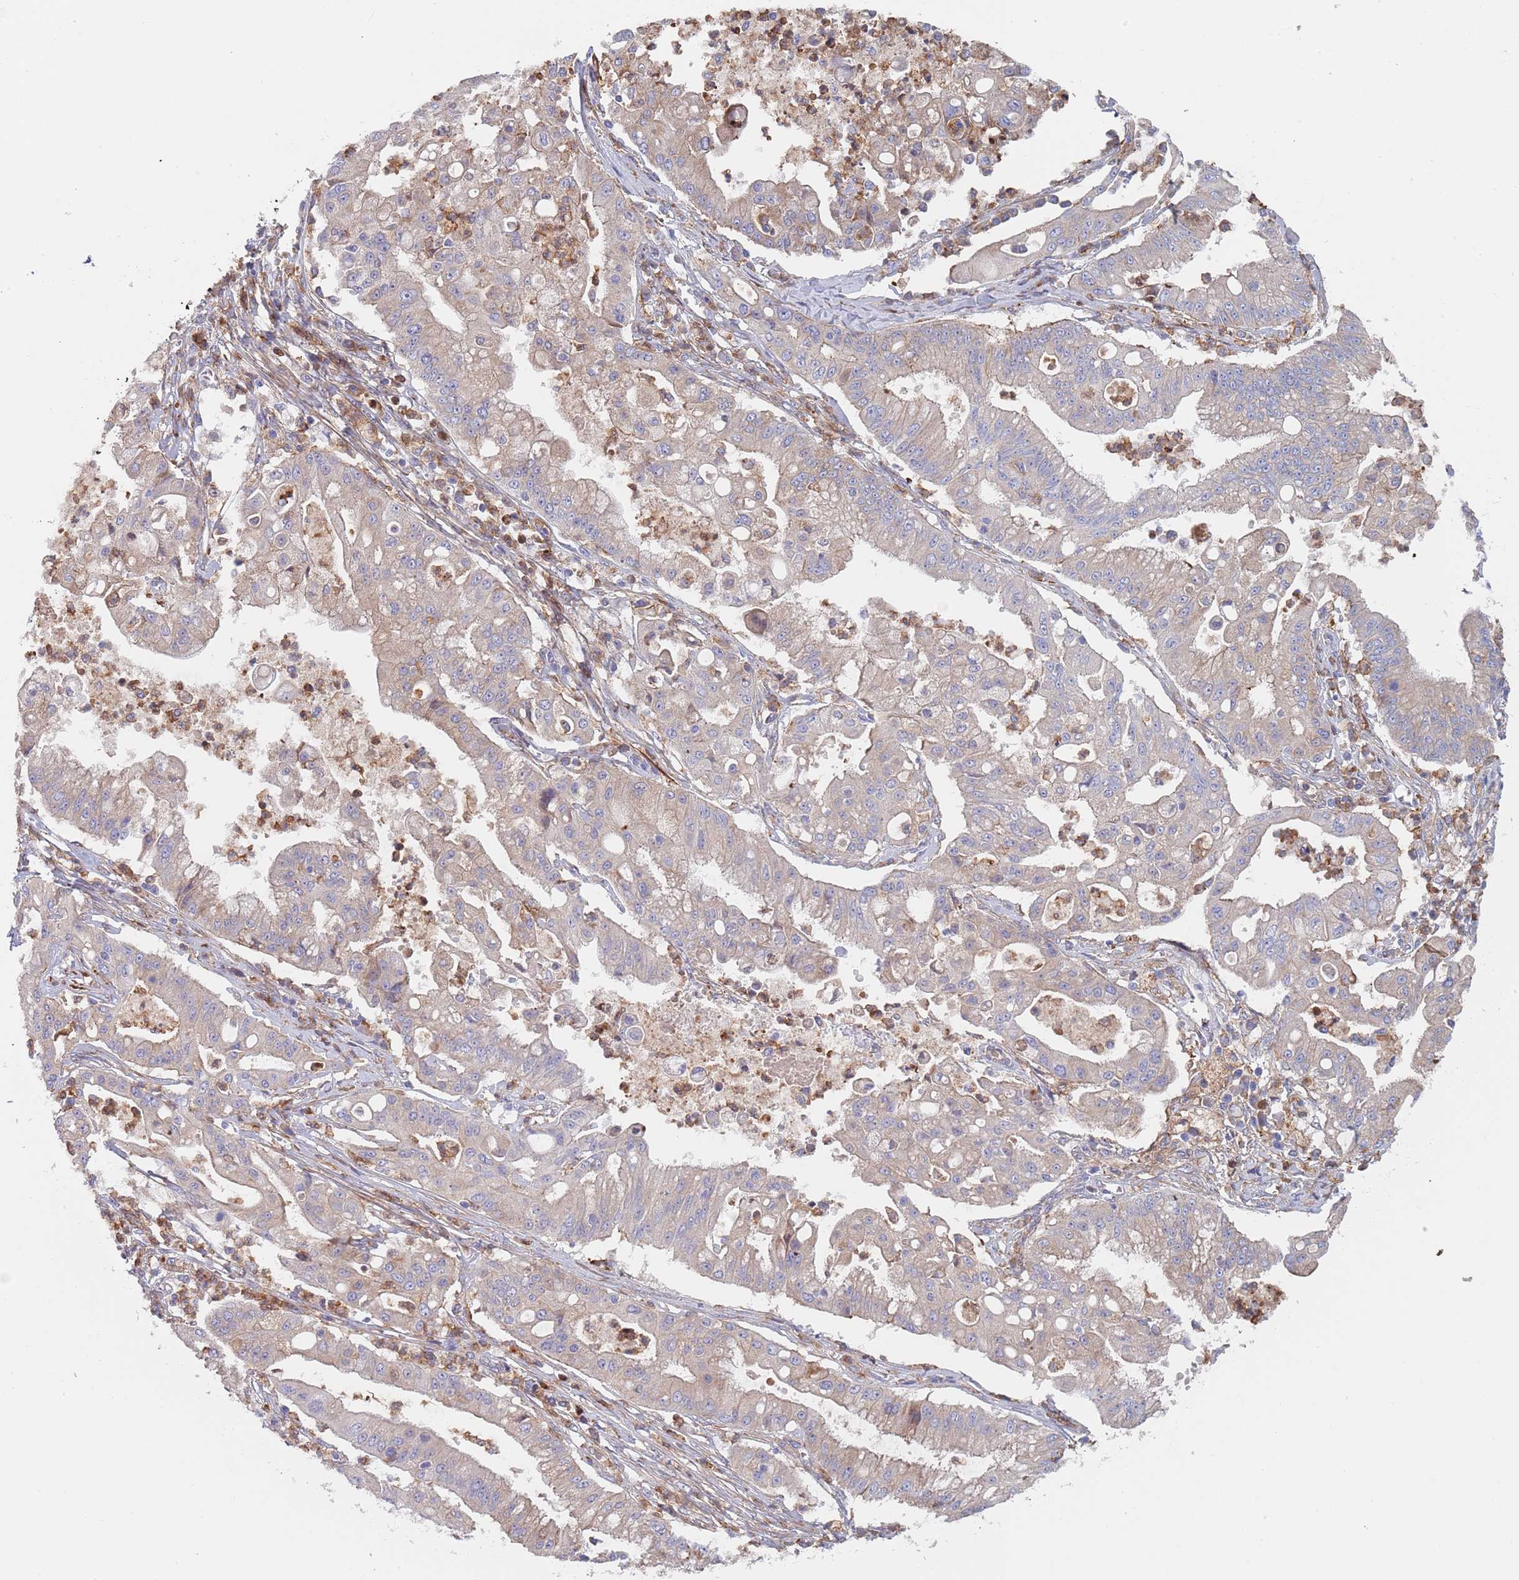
{"staining": {"intensity": "weak", "quantity": "25%-75%", "location": "cytoplasmic/membranous"}, "tissue": "ovarian cancer", "cell_type": "Tumor cells", "image_type": "cancer", "snomed": [{"axis": "morphology", "description": "Cystadenocarcinoma, mucinous, NOS"}, {"axis": "topography", "description": "Ovary"}], "caption": "Immunohistochemistry (IHC) staining of mucinous cystadenocarcinoma (ovarian), which exhibits low levels of weak cytoplasmic/membranous positivity in approximately 25%-75% of tumor cells indicating weak cytoplasmic/membranous protein expression. The staining was performed using DAB (3,3'-diaminobenzidine) (brown) for protein detection and nuclei were counterstained in hematoxylin (blue).", "gene": "DCUN1D3", "patient": {"sex": "female", "age": 70}}